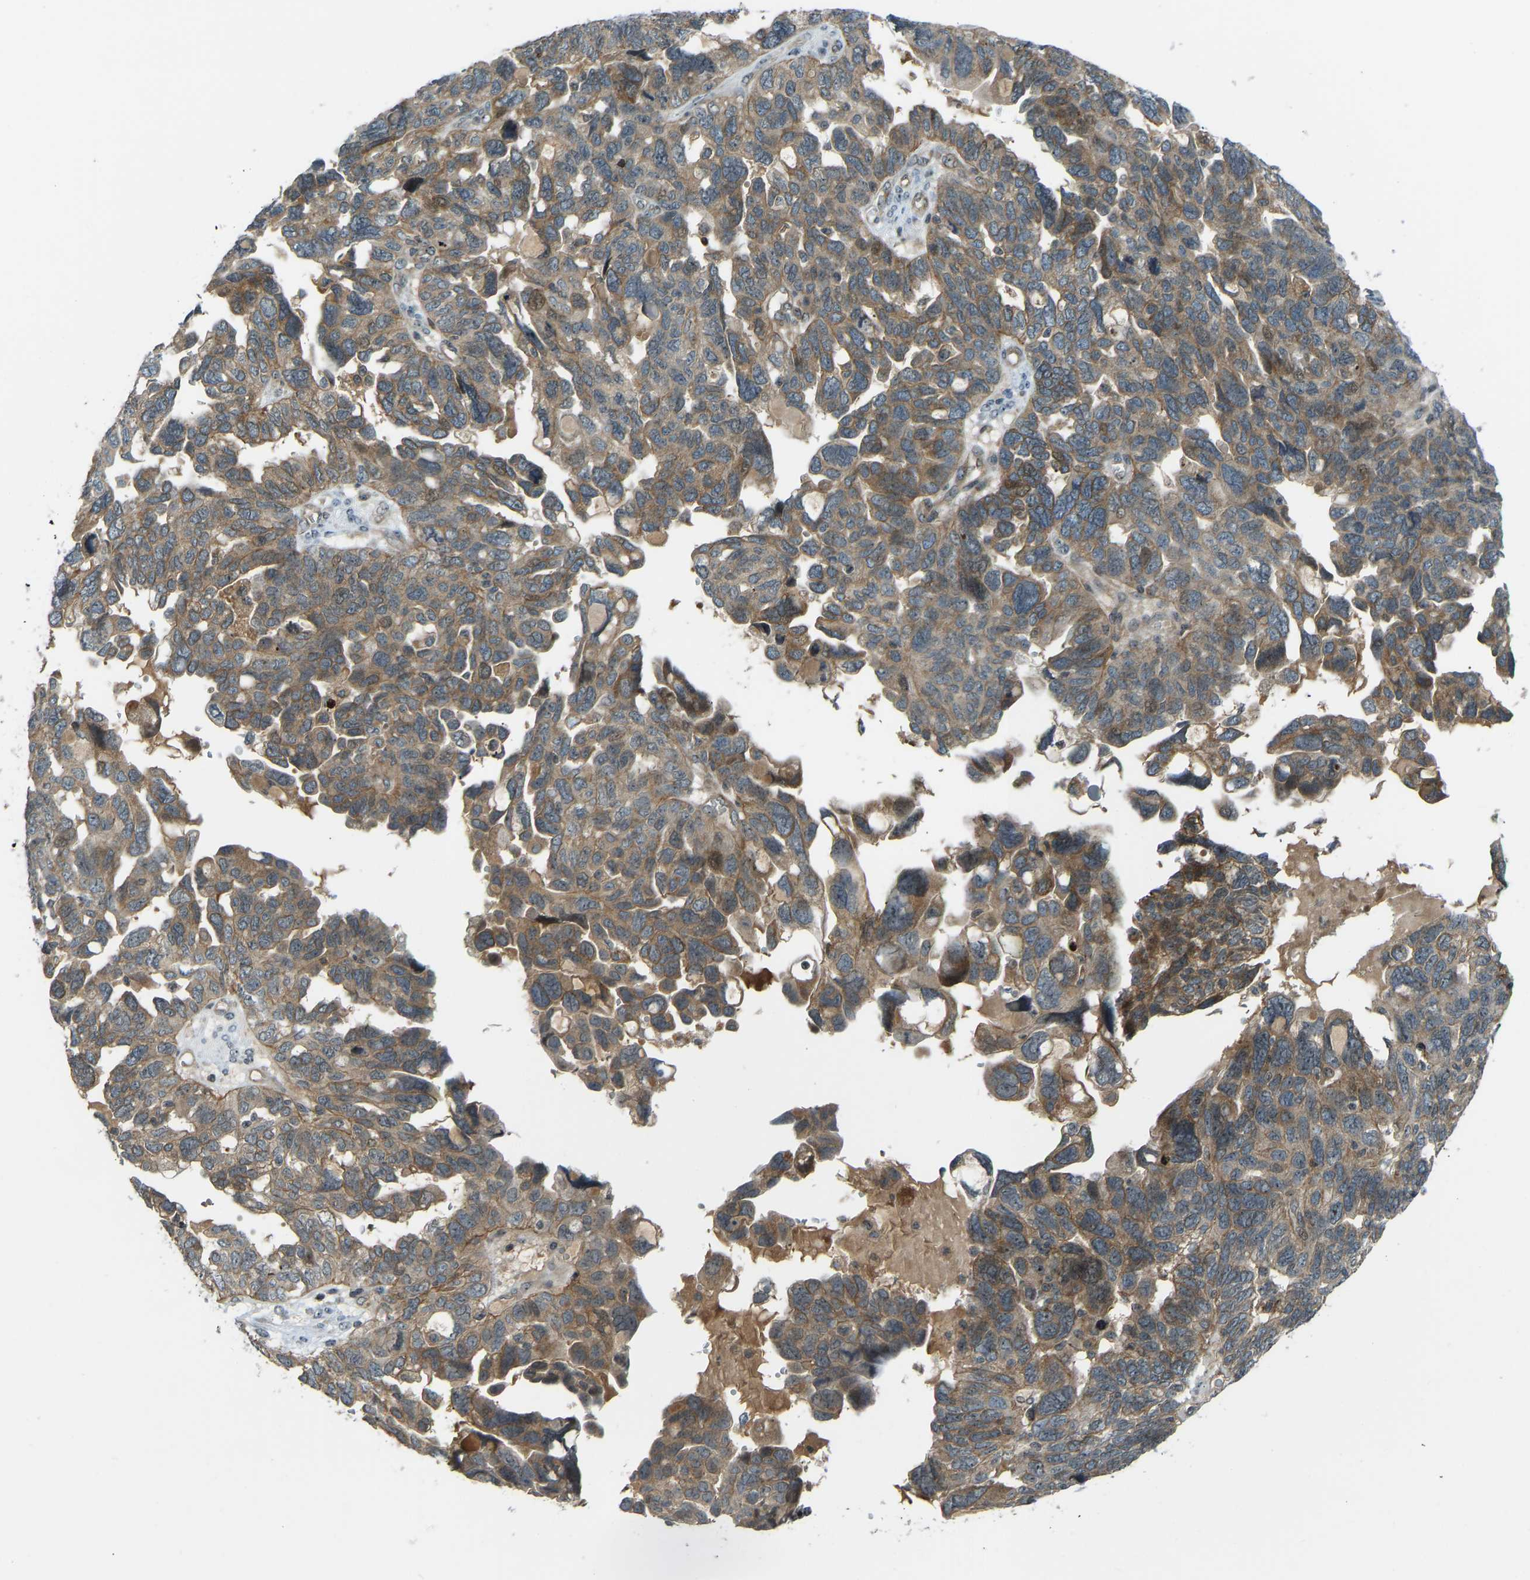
{"staining": {"intensity": "moderate", "quantity": ">75%", "location": "cytoplasmic/membranous"}, "tissue": "ovarian cancer", "cell_type": "Tumor cells", "image_type": "cancer", "snomed": [{"axis": "morphology", "description": "Cystadenocarcinoma, serous, NOS"}, {"axis": "topography", "description": "Ovary"}], "caption": "IHC of ovarian cancer displays medium levels of moderate cytoplasmic/membranous staining in approximately >75% of tumor cells.", "gene": "SVOPL", "patient": {"sex": "female", "age": 79}}